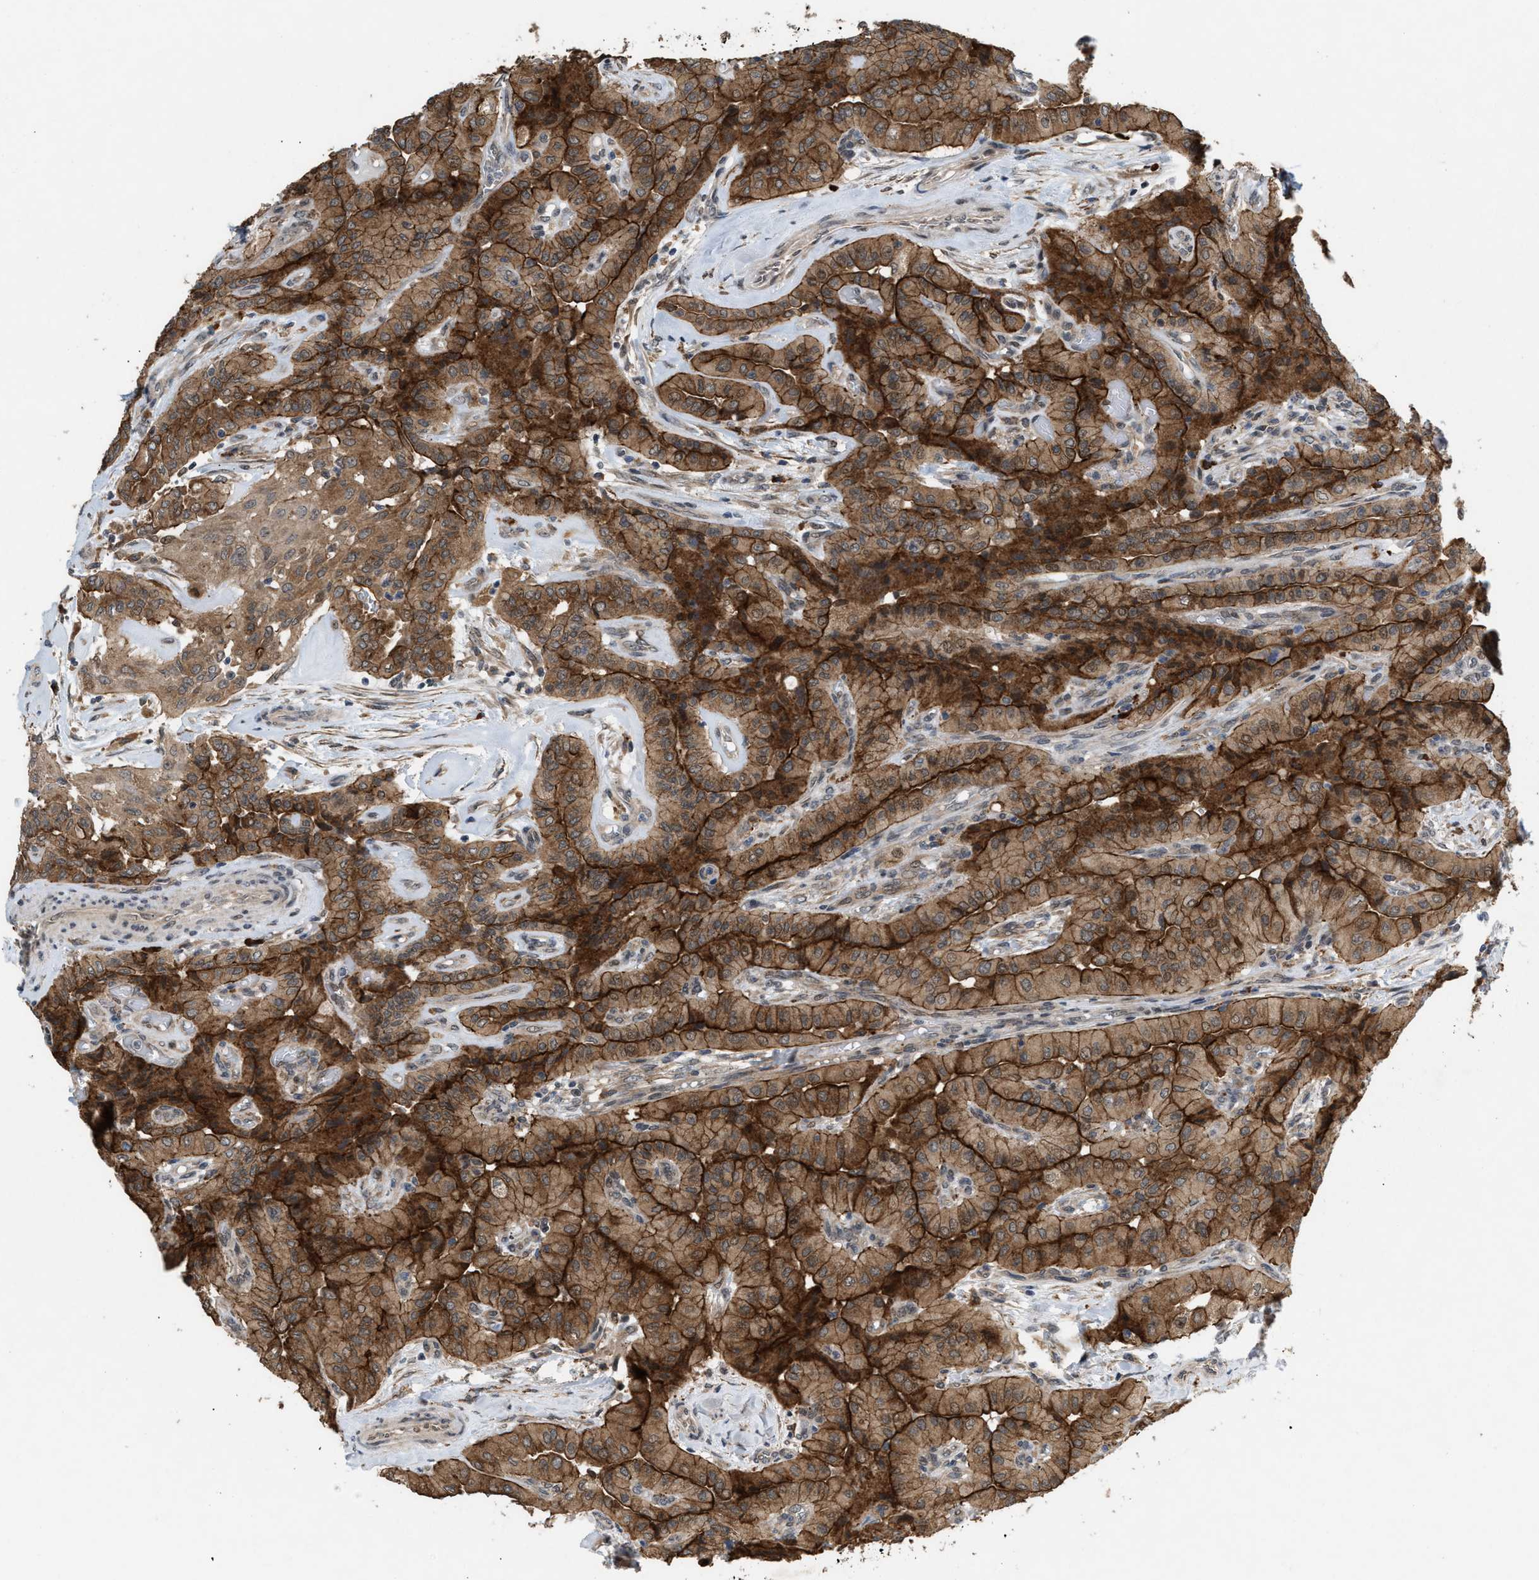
{"staining": {"intensity": "strong", "quantity": ">75%", "location": "cytoplasmic/membranous"}, "tissue": "thyroid cancer", "cell_type": "Tumor cells", "image_type": "cancer", "snomed": [{"axis": "morphology", "description": "Papillary adenocarcinoma, NOS"}, {"axis": "topography", "description": "Thyroid gland"}], "caption": "Papillary adenocarcinoma (thyroid) tissue shows strong cytoplasmic/membranous expression in approximately >75% of tumor cells, visualized by immunohistochemistry.", "gene": "MFSD6", "patient": {"sex": "female", "age": 59}}